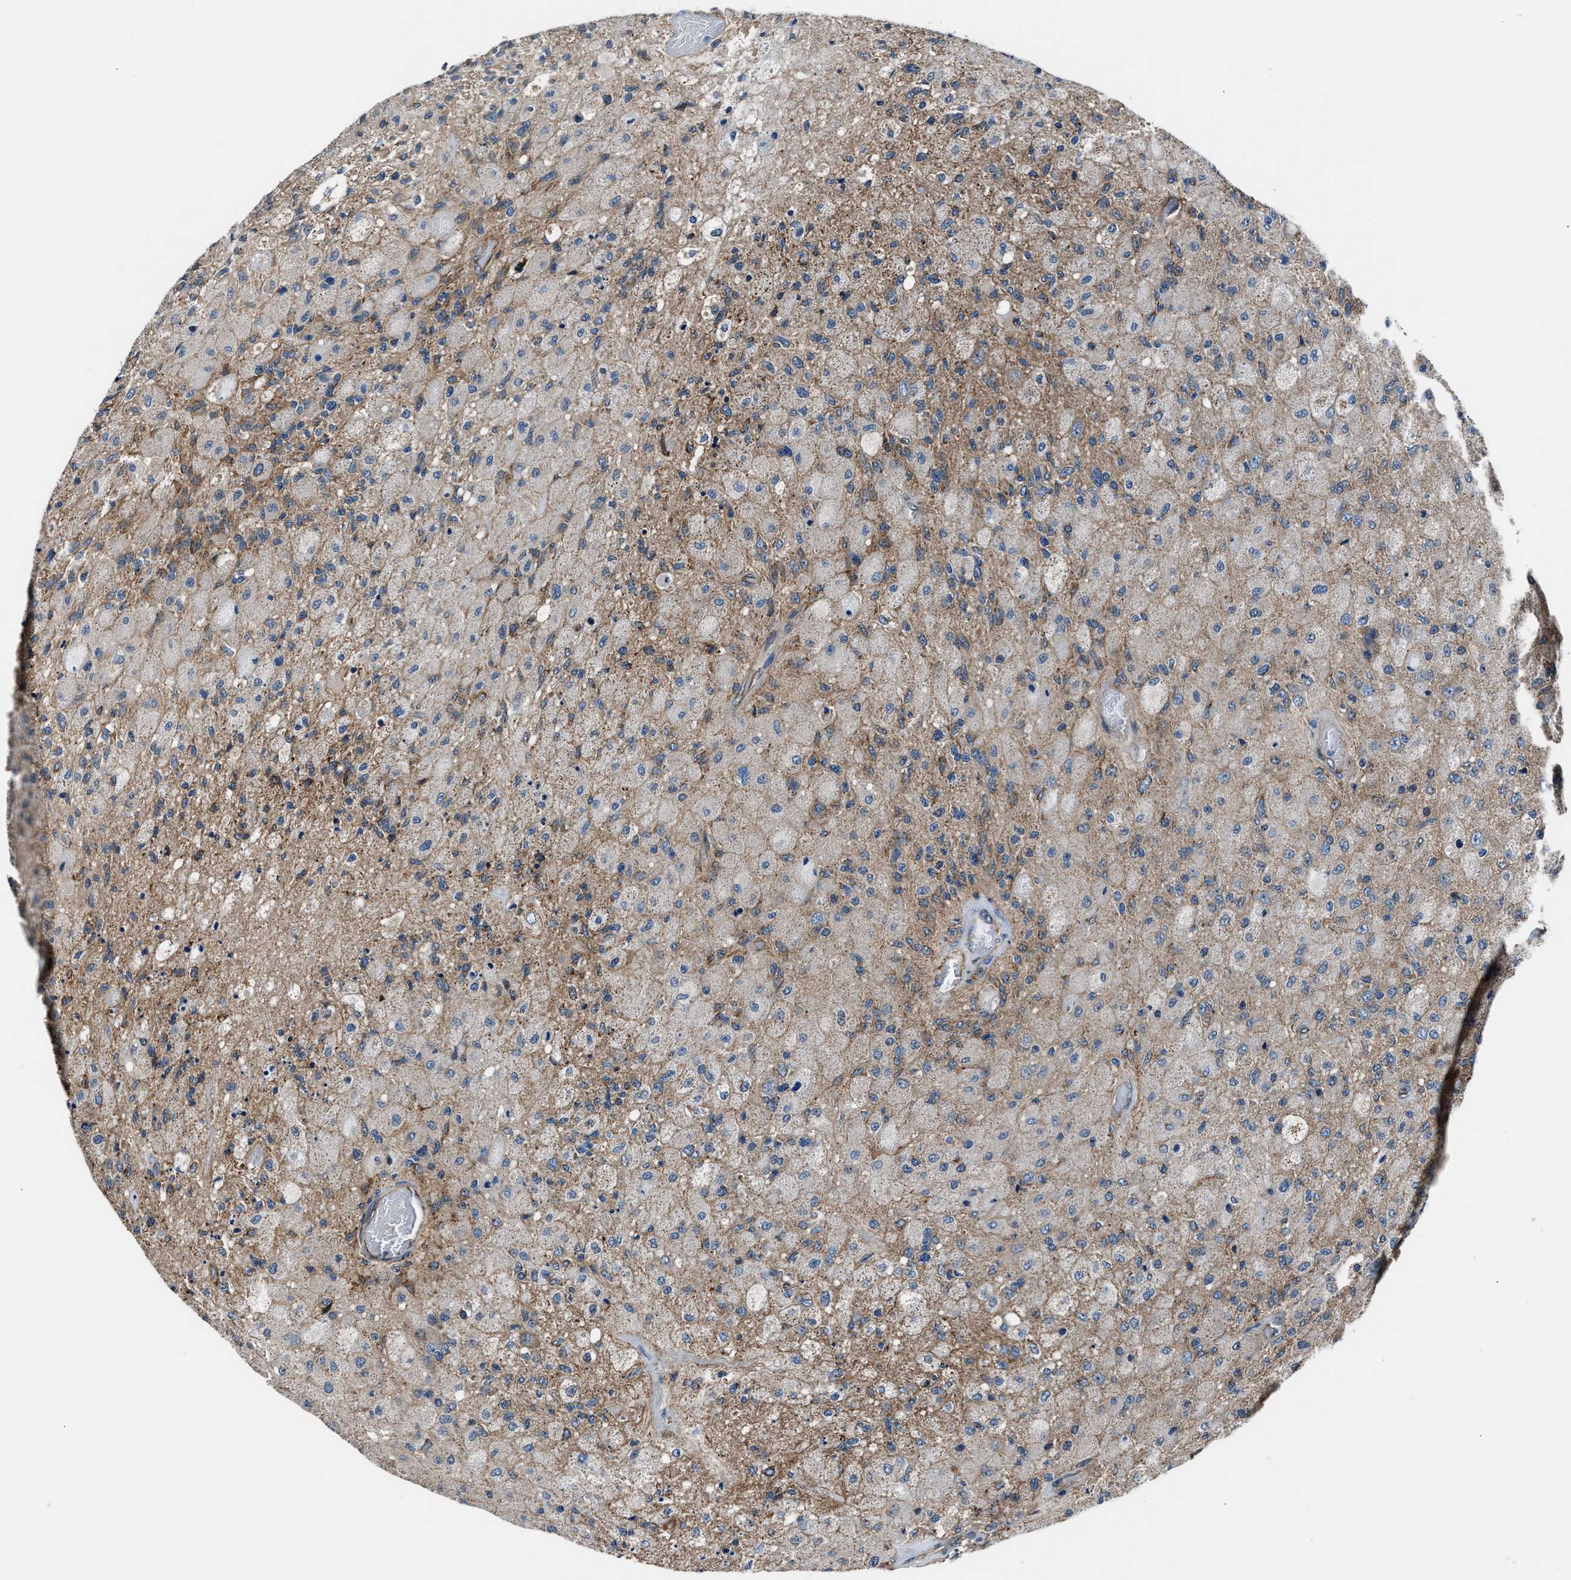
{"staining": {"intensity": "weak", "quantity": "<25%", "location": "cytoplasmic/membranous"}, "tissue": "glioma", "cell_type": "Tumor cells", "image_type": "cancer", "snomed": [{"axis": "morphology", "description": "Normal tissue, NOS"}, {"axis": "morphology", "description": "Glioma, malignant, High grade"}, {"axis": "topography", "description": "Cerebral cortex"}], "caption": "This micrograph is of glioma stained with immunohistochemistry (IHC) to label a protein in brown with the nuclei are counter-stained blue. There is no expression in tumor cells. Brightfield microscopy of immunohistochemistry (IHC) stained with DAB (3,3'-diaminobenzidine) (brown) and hematoxylin (blue), captured at high magnification.", "gene": "GGCT", "patient": {"sex": "male", "age": 77}}